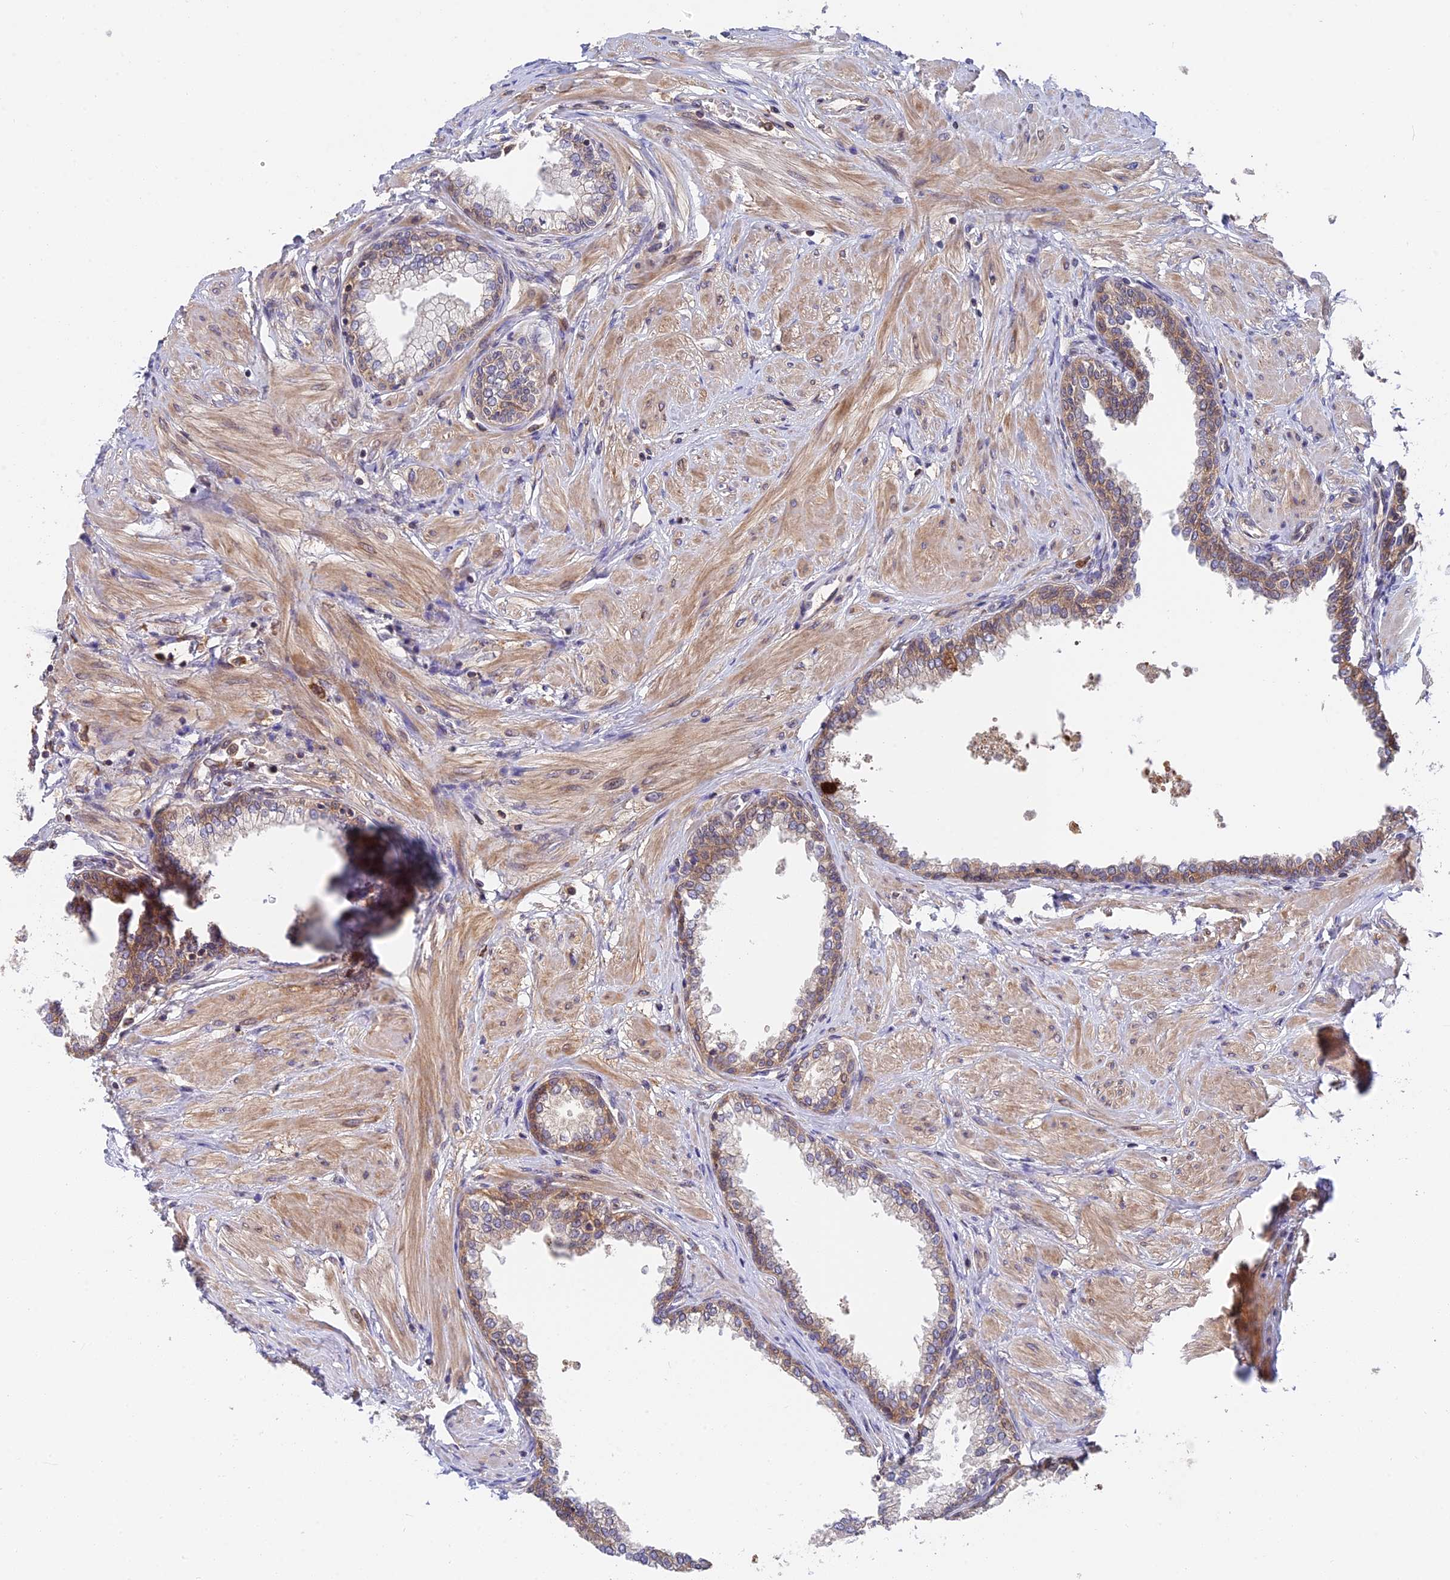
{"staining": {"intensity": "moderate", "quantity": "25%-75%", "location": "cytoplasmic/membranous"}, "tissue": "prostate", "cell_type": "Glandular cells", "image_type": "normal", "snomed": [{"axis": "morphology", "description": "Normal tissue, NOS"}, {"axis": "morphology", "description": "Urothelial carcinoma, Low grade"}, {"axis": "topography", "description": "Urinary bladder"}, {"axis": "topography", "description": "Prostate"}], "caption": "Immunohistochemical staining of unremarkable human prostate exhibits moderate cytoplasmic/membranous protein positivity in approximately 25%-75% of glandular cells. Using DAB (3,3'-diaminobenzidine) (brown) and hematoxylin (blue) stains, captured at high magnification using brightfield microscopy.", "gene": "IPO5", "patient": {"sex": "male", "age": 60}}